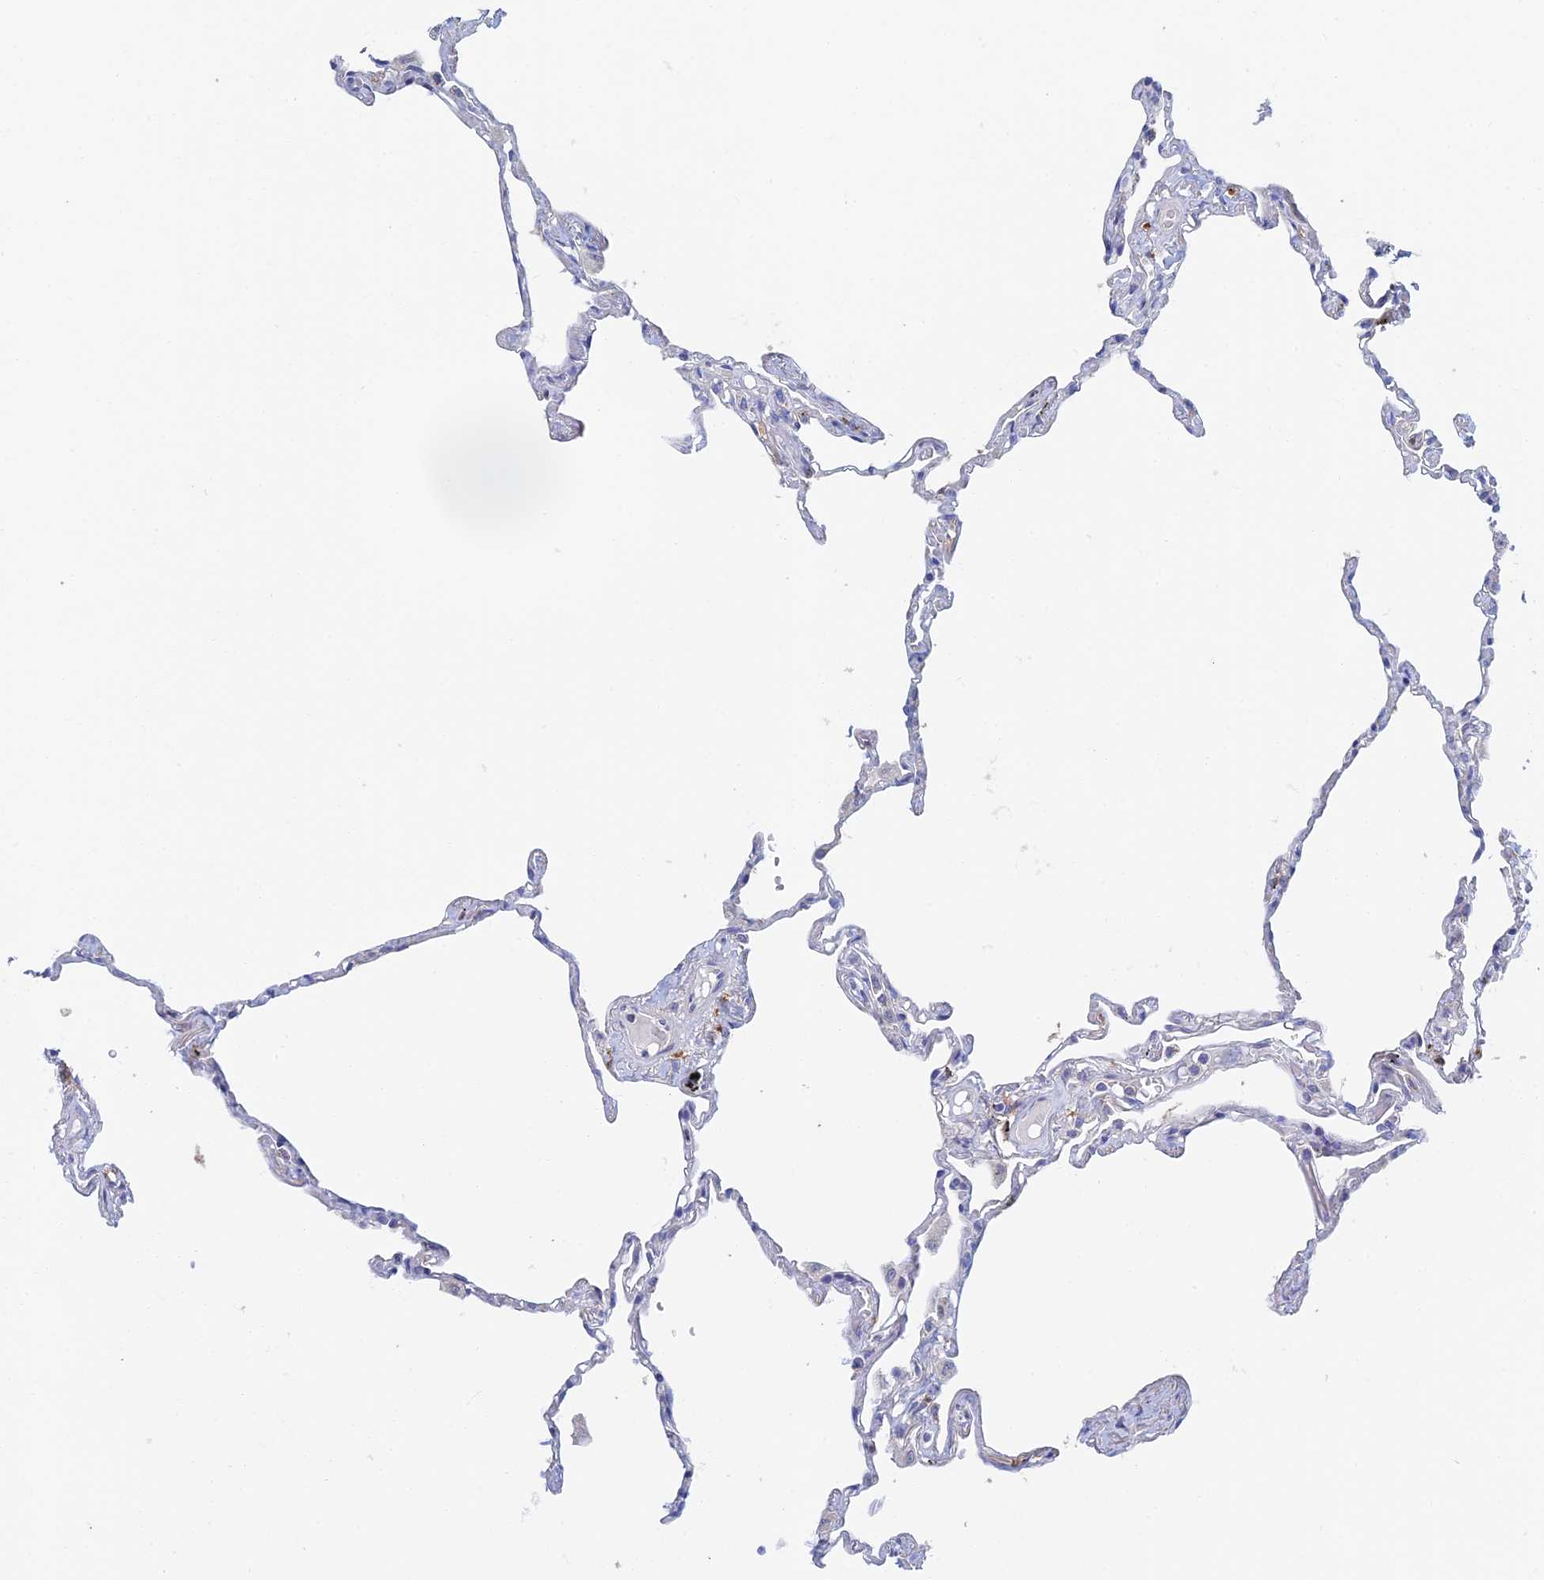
{"staining": {"intensity": "weak", "quantity": "<25%", "location": "cytoplasmic/membranous"}, "tissue": "lung", "cell_type": "Alveolar cells", "image_type": "normal", "snomed": [{"axis": "morphology", "description": "Normal tissue, NOS"}, {"axis": "topography", "description": "Lung"}], "caption": "This histopathology image is of normal lung stained with immunohistochemistry (IHC) to label a protein in brown with the nuclei are counter-stained blue. There is no positivity in alveolar cells.", "gene": "SLC24A3", "patient": {"sex": "female", "age": 67}}